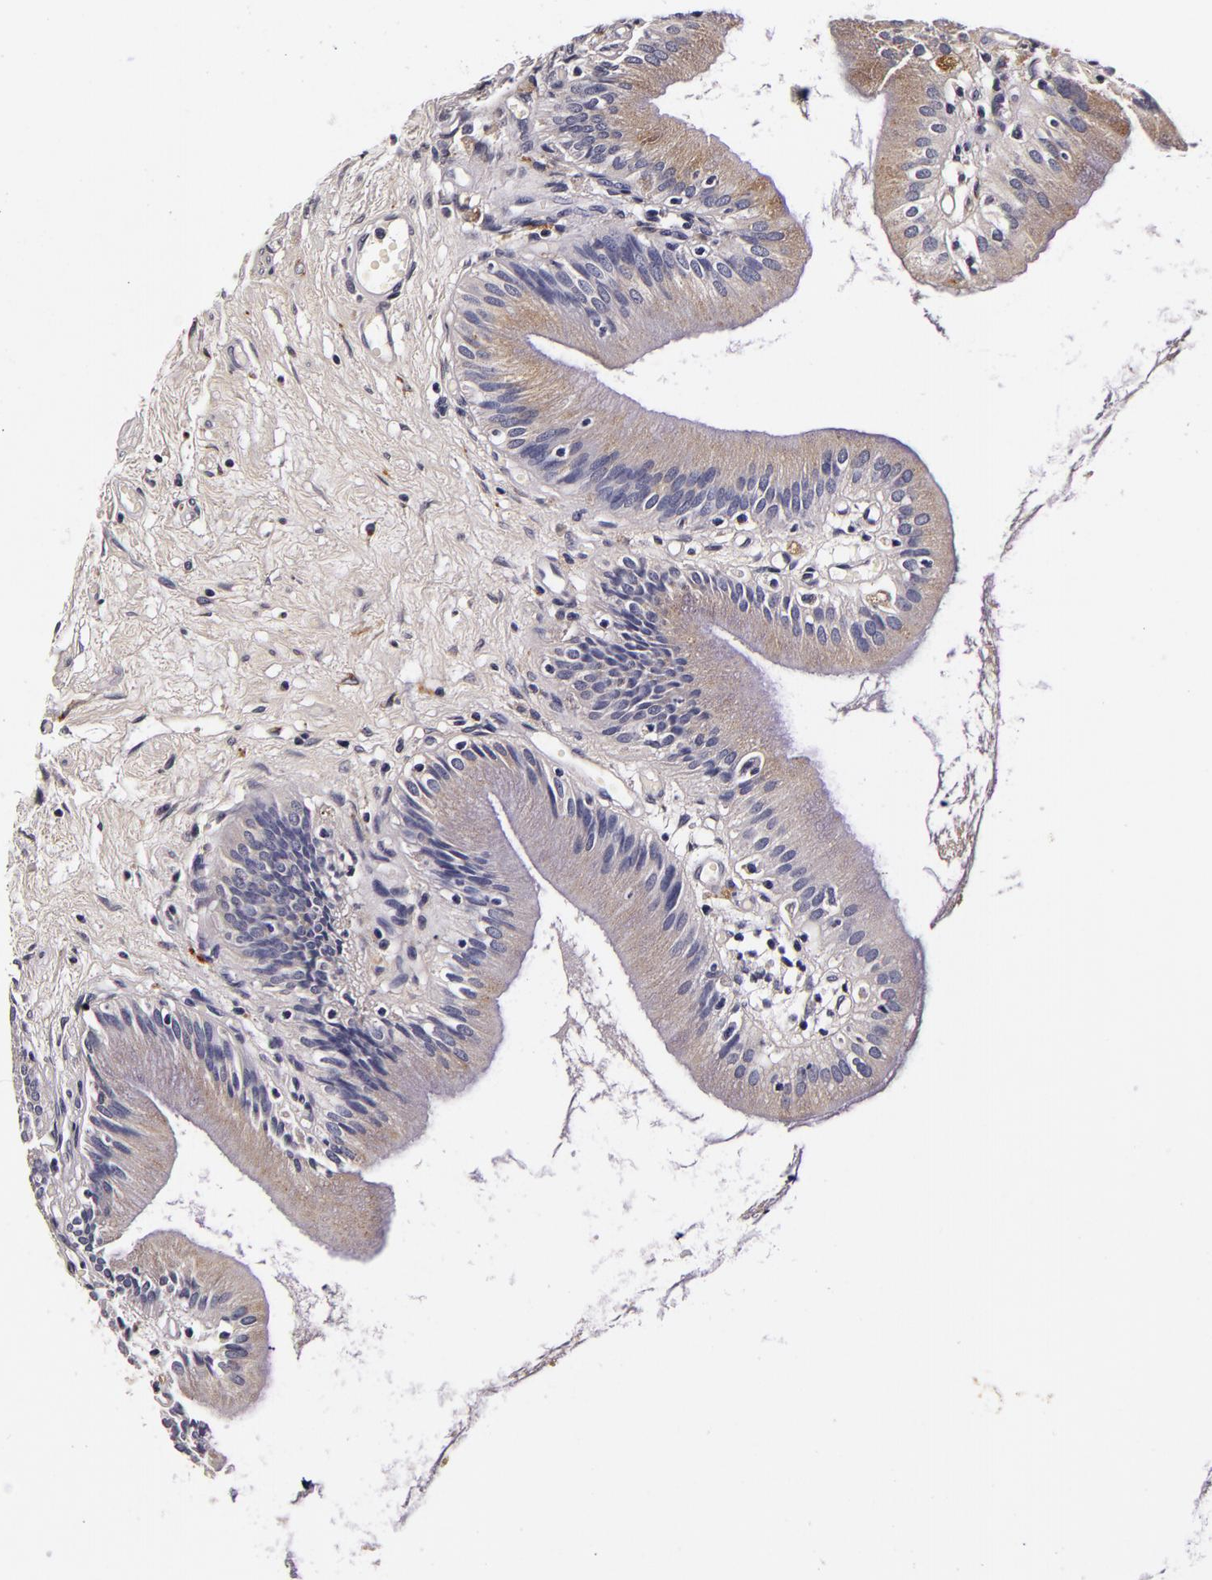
{"staining": {"intensity": "negative", "quantity": "none", "location": "none"}, "tissue": "gallbladder", "cell_type": "Glandular cells", "image_type": "normal", "snomed": [{"axis": "morphology", "description": "Normal tissue, NOS"}, {"axis": "topography", "description": "Gallbladder"}], "caption": "This is a image of immunohistochemistry staining of benign gallbladder, which shows no positivity in glandular cells.", "gene": "LGALS3BP", "patient": {"sex": "male", "age": 58}}